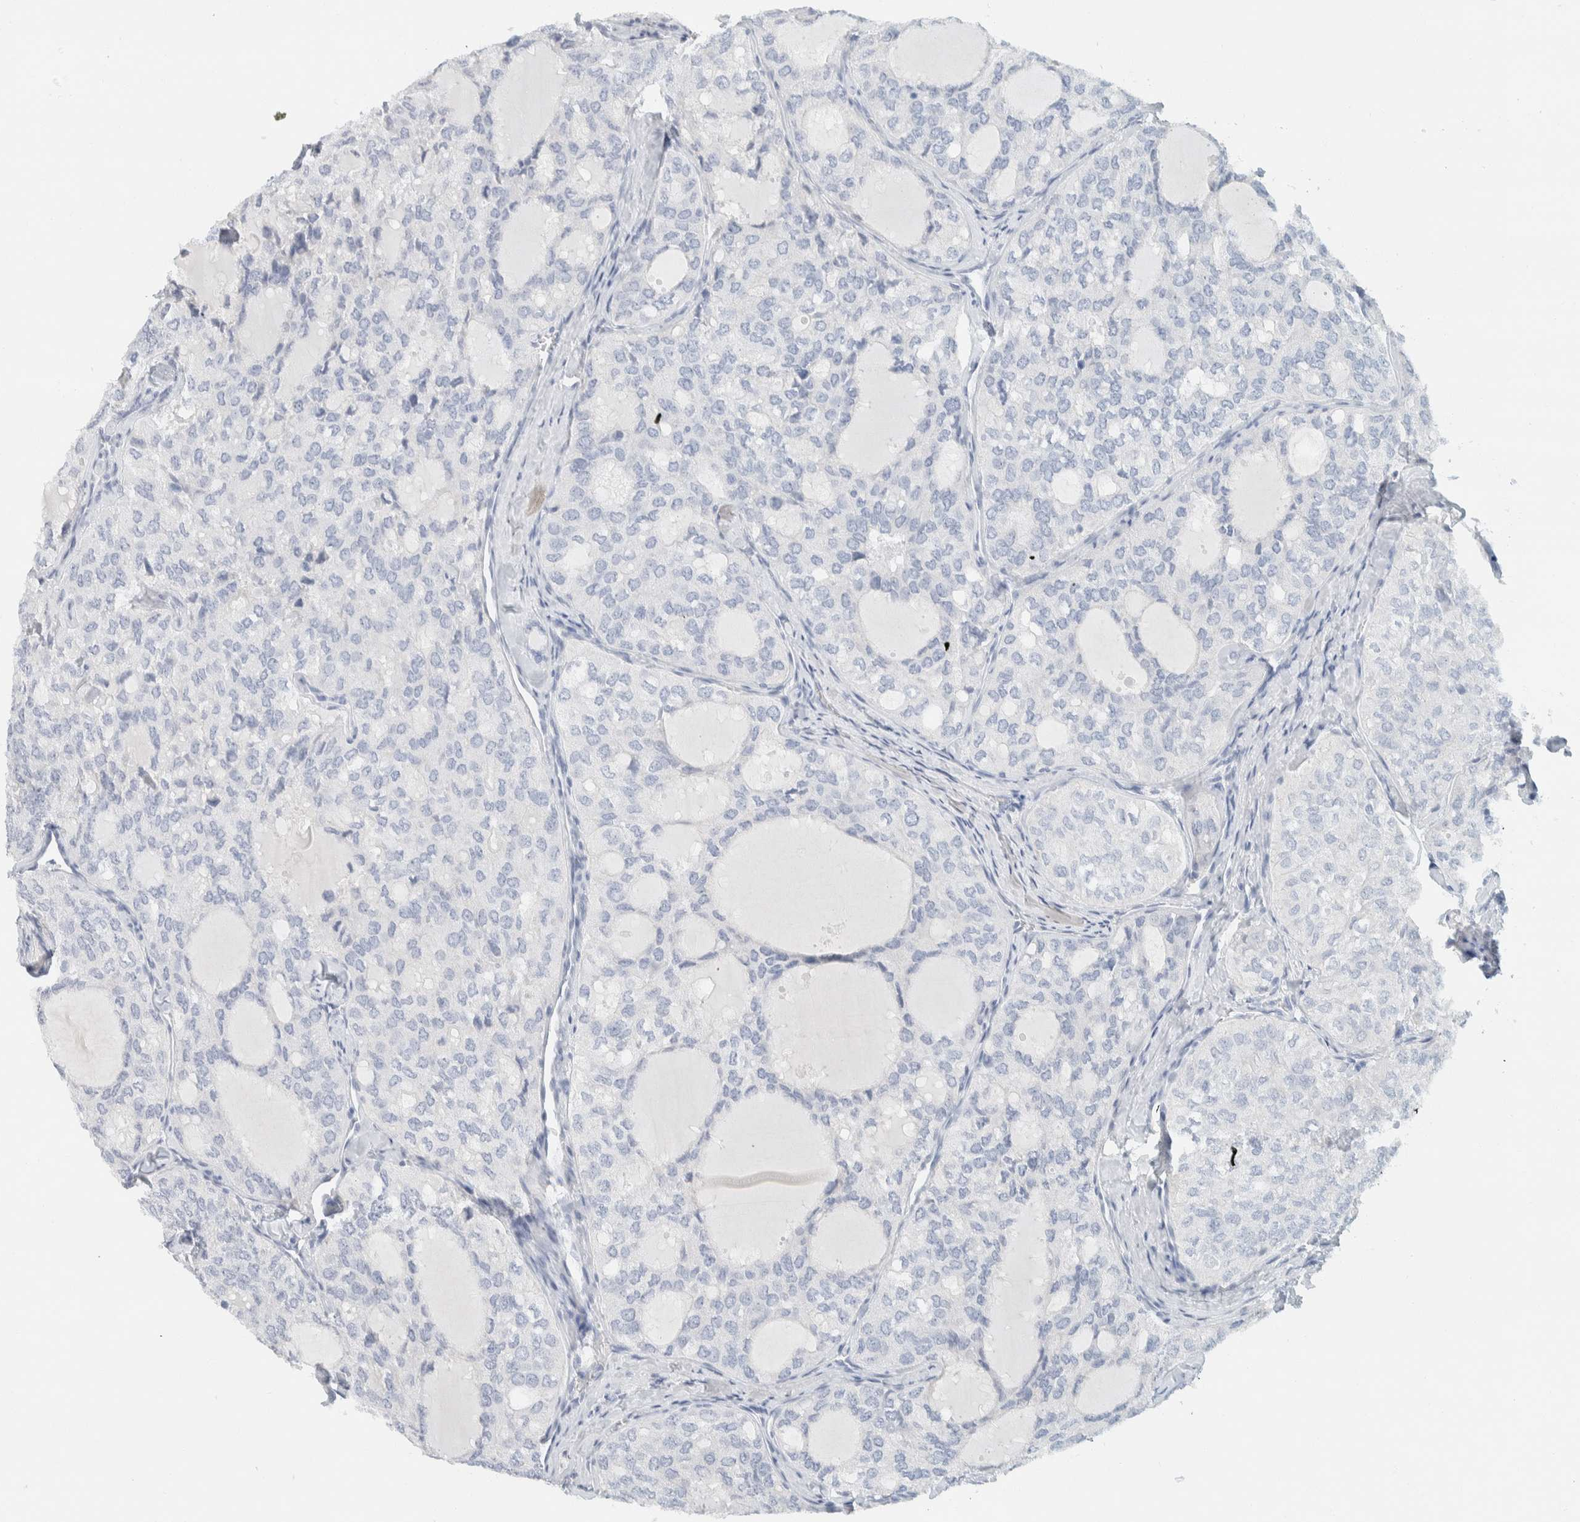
{"staining": {"intensity": "negative", "quantity": "none", "location": "none"}, "tissue": "thyroid cancer", "cell_type": "Tumor cells", "image_type": "cancer", "snomed": [{"axis": "morphology", "description": "Follicular adenoma carcinoma, NOS"}, {"axis": "topography", "description": "Thyroid gland"}], "caption": "Tumor cells show no significant protein expression in follicular adenoma carcinoma (thyroid). (Stains: DAB immunohistochemistry with hematoxylin counter stain, Microscopy: brightfield microscopy at high magnification).", "gene": "ALOX12B", "patient": {"sex": "male", "age": 75}}